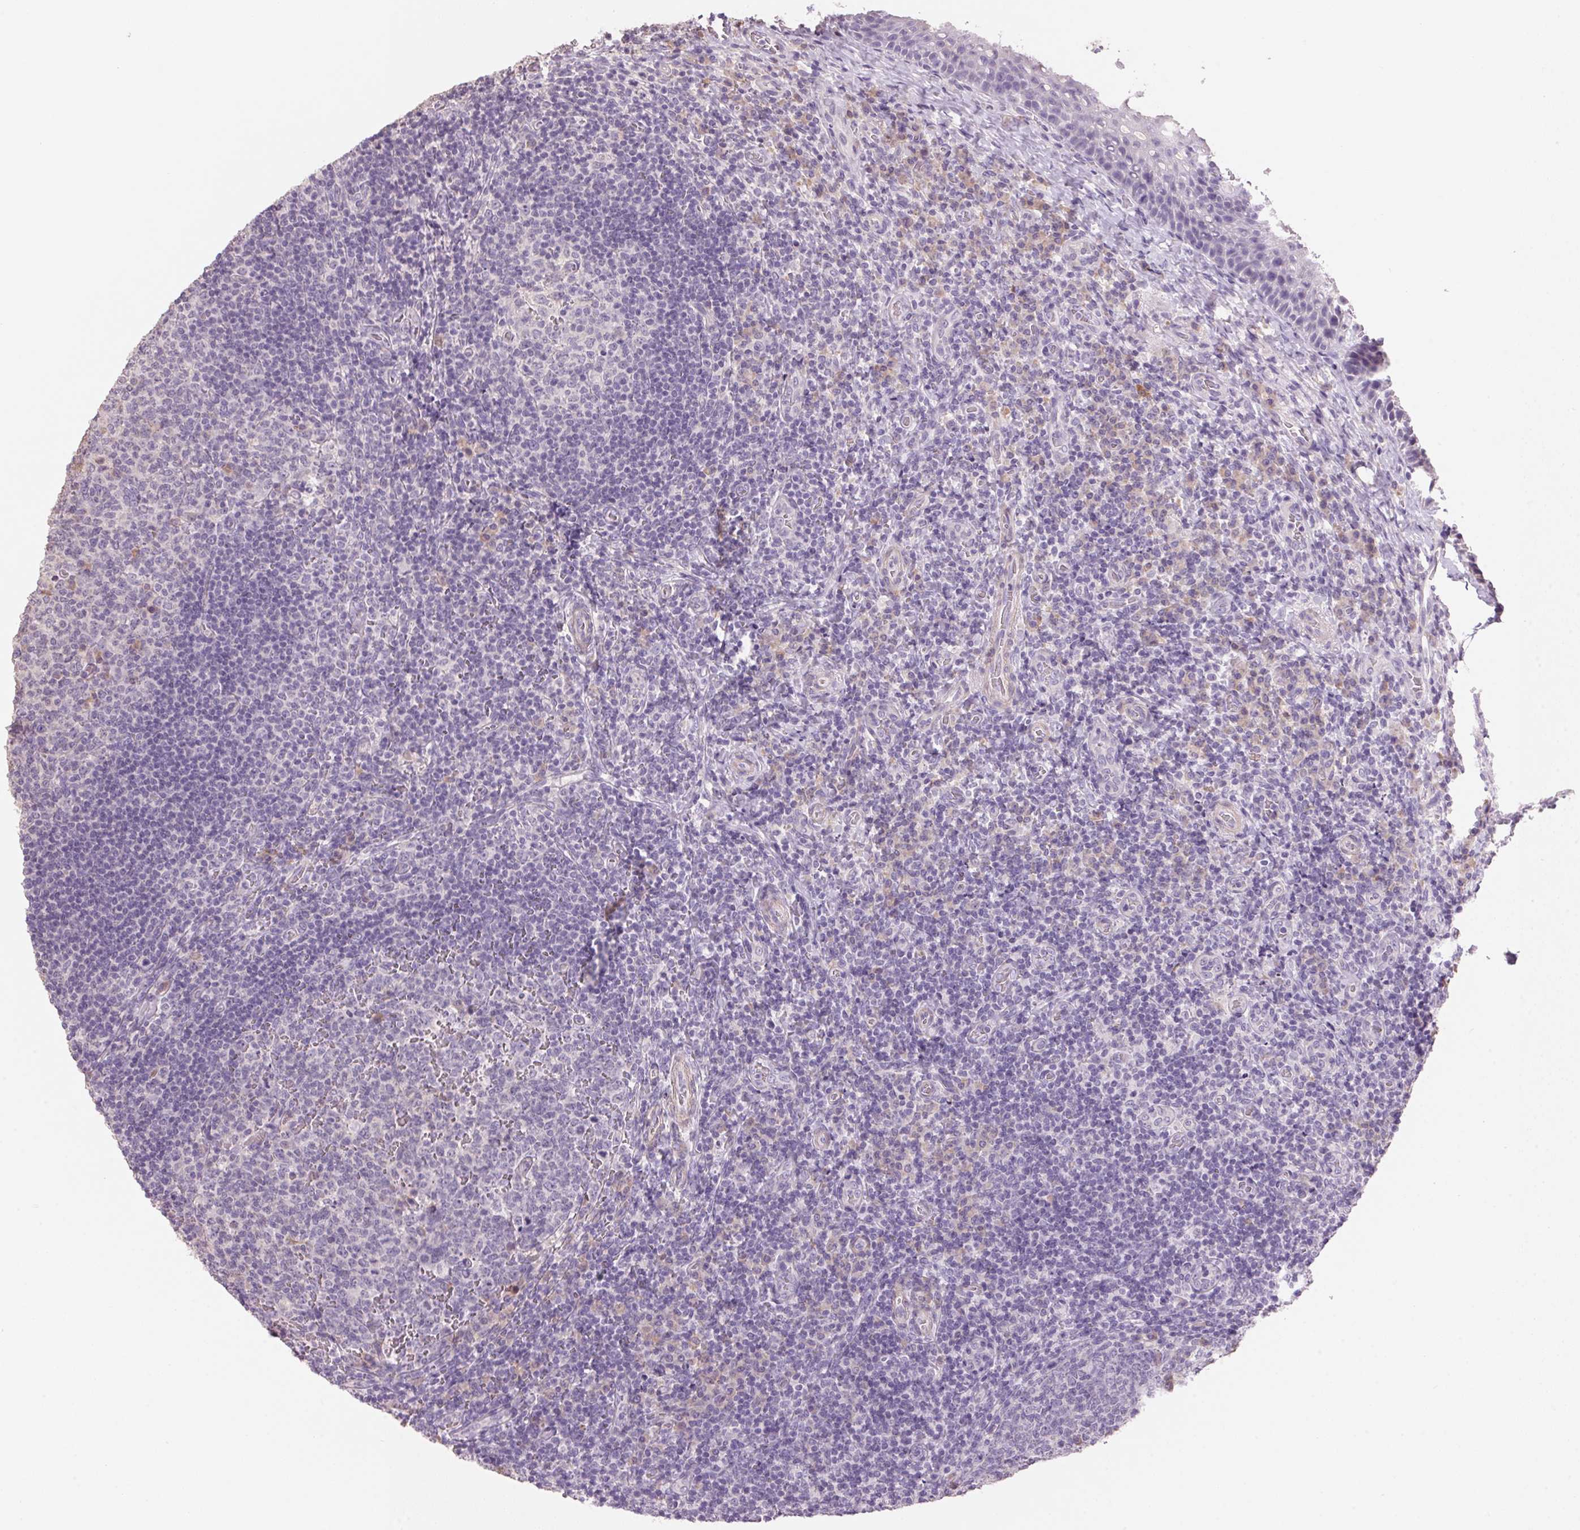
{"staining": {"intensity": "negative", "quantity": "none", "location": "none"}, "tissue": "tonsil", "cell_type": "Germinal center cells", "image_type": "normal", "snomed": [{"axis": "morphology", "description": "Normal tissue, NOS"}, {"axis": "topography", "description": "Tonsil"}], "caption": "This is an immunohistochemistry (IHC) micrograph of normal human tonsil. There is no positivity in germinal center cells.", "gene": "LYZL6", "patient": {"sex": "male", "age": 17}}